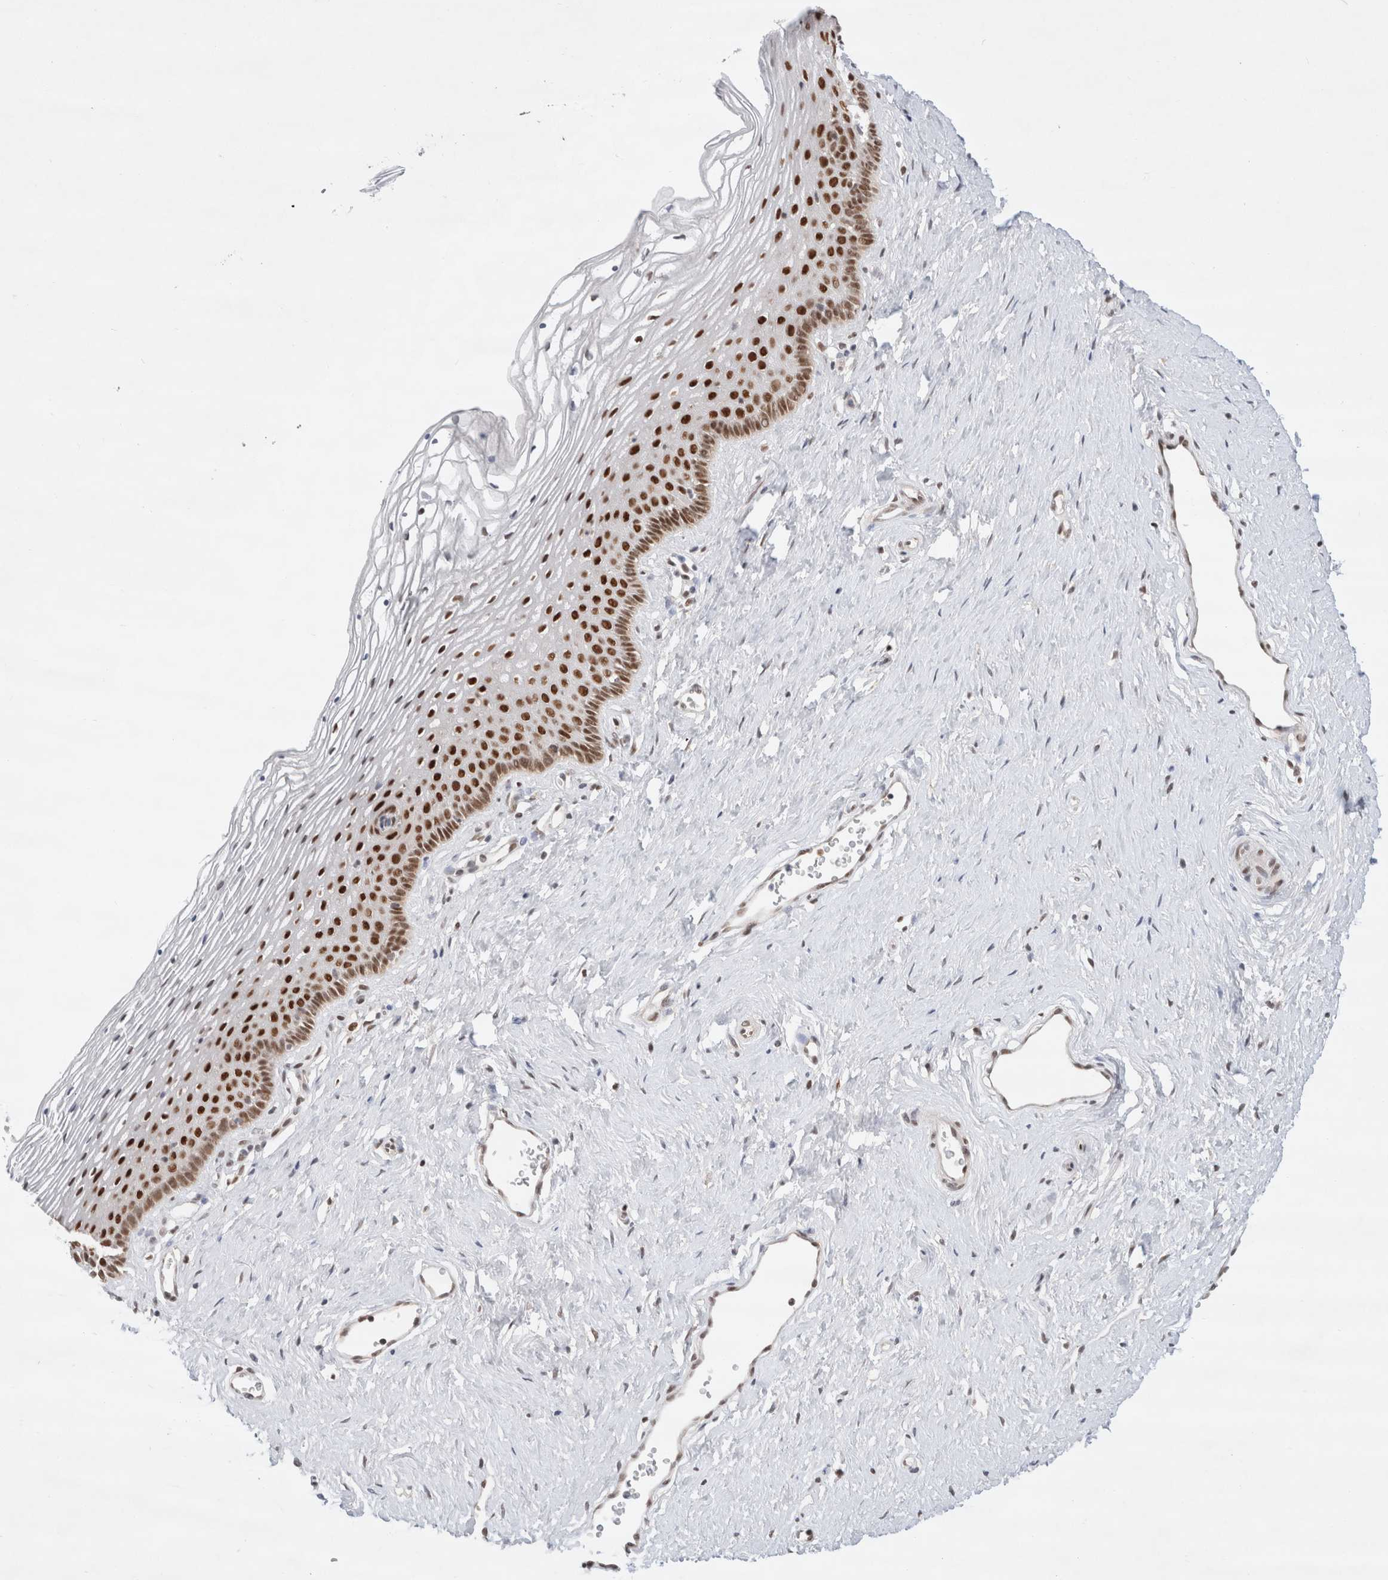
{"staining": {"intensity": "strong", "quantity": ">75%", "location": "nuclear"}, "tissue": "vagina", "cell_type": "Squamous epithelial cells", "image_type": "normal", "snomed": [{"axis": "morphology", "description": "Normal tissue, NOS"}, {"axis": "topography", "description": "Vagina"}], "caption": "Immunohistochemistry (IHC) staining of benign vagina, which demonstrates high levels of strong nuclear positivity in approximately >75% of squamous epithelial cells indicating strong nuclear protein staining. The staining was performed using DAB (3,3'-diaminobenzidine) (brown) for protein detection and nuclei were counterstained in hematoxylin (blue).", "gene": "GTF2I", "patient": {"sex": "female", "age": 32}}